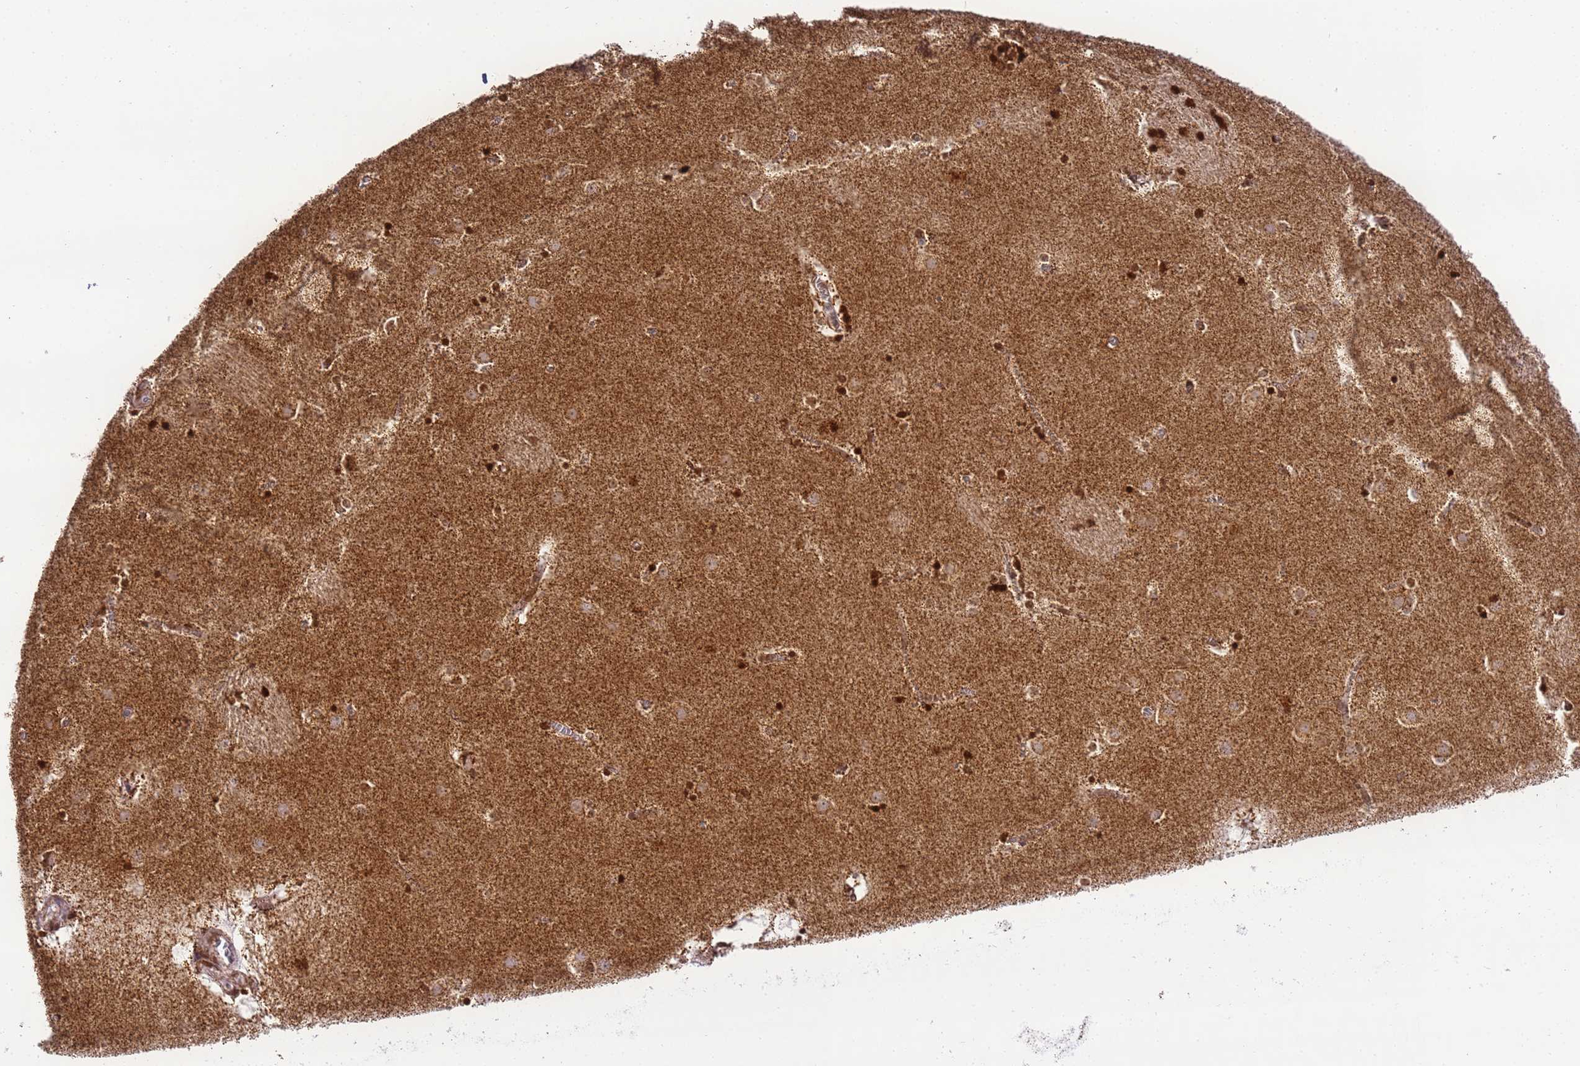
{"staining": {"intensity": "strong", "quantity": "25%-75%", "location": "cytoplasmic/membranous,nuclear"}, "tissue": "caudate", "cell_type": "Glial cells", "image_type": "normal", "snomed": [{"axis": "morphology", "description": "Normal tissue, NOS"}, {"axis": "topography", "description": "Lateral ventricle wall"}], "caption": "DAB (3,3'-diaminobenzidine) immunohistochemical staining of unremarkable human caudate exhibits strong cytoplasmic/membranous,nuclear protein positivity in about 25%-75% of glial cells. (DAB = brown stain, brightfield microscopy at high magnification).", "gene": "HSPE1", "patient": {"sex": "male", "age": 70}}